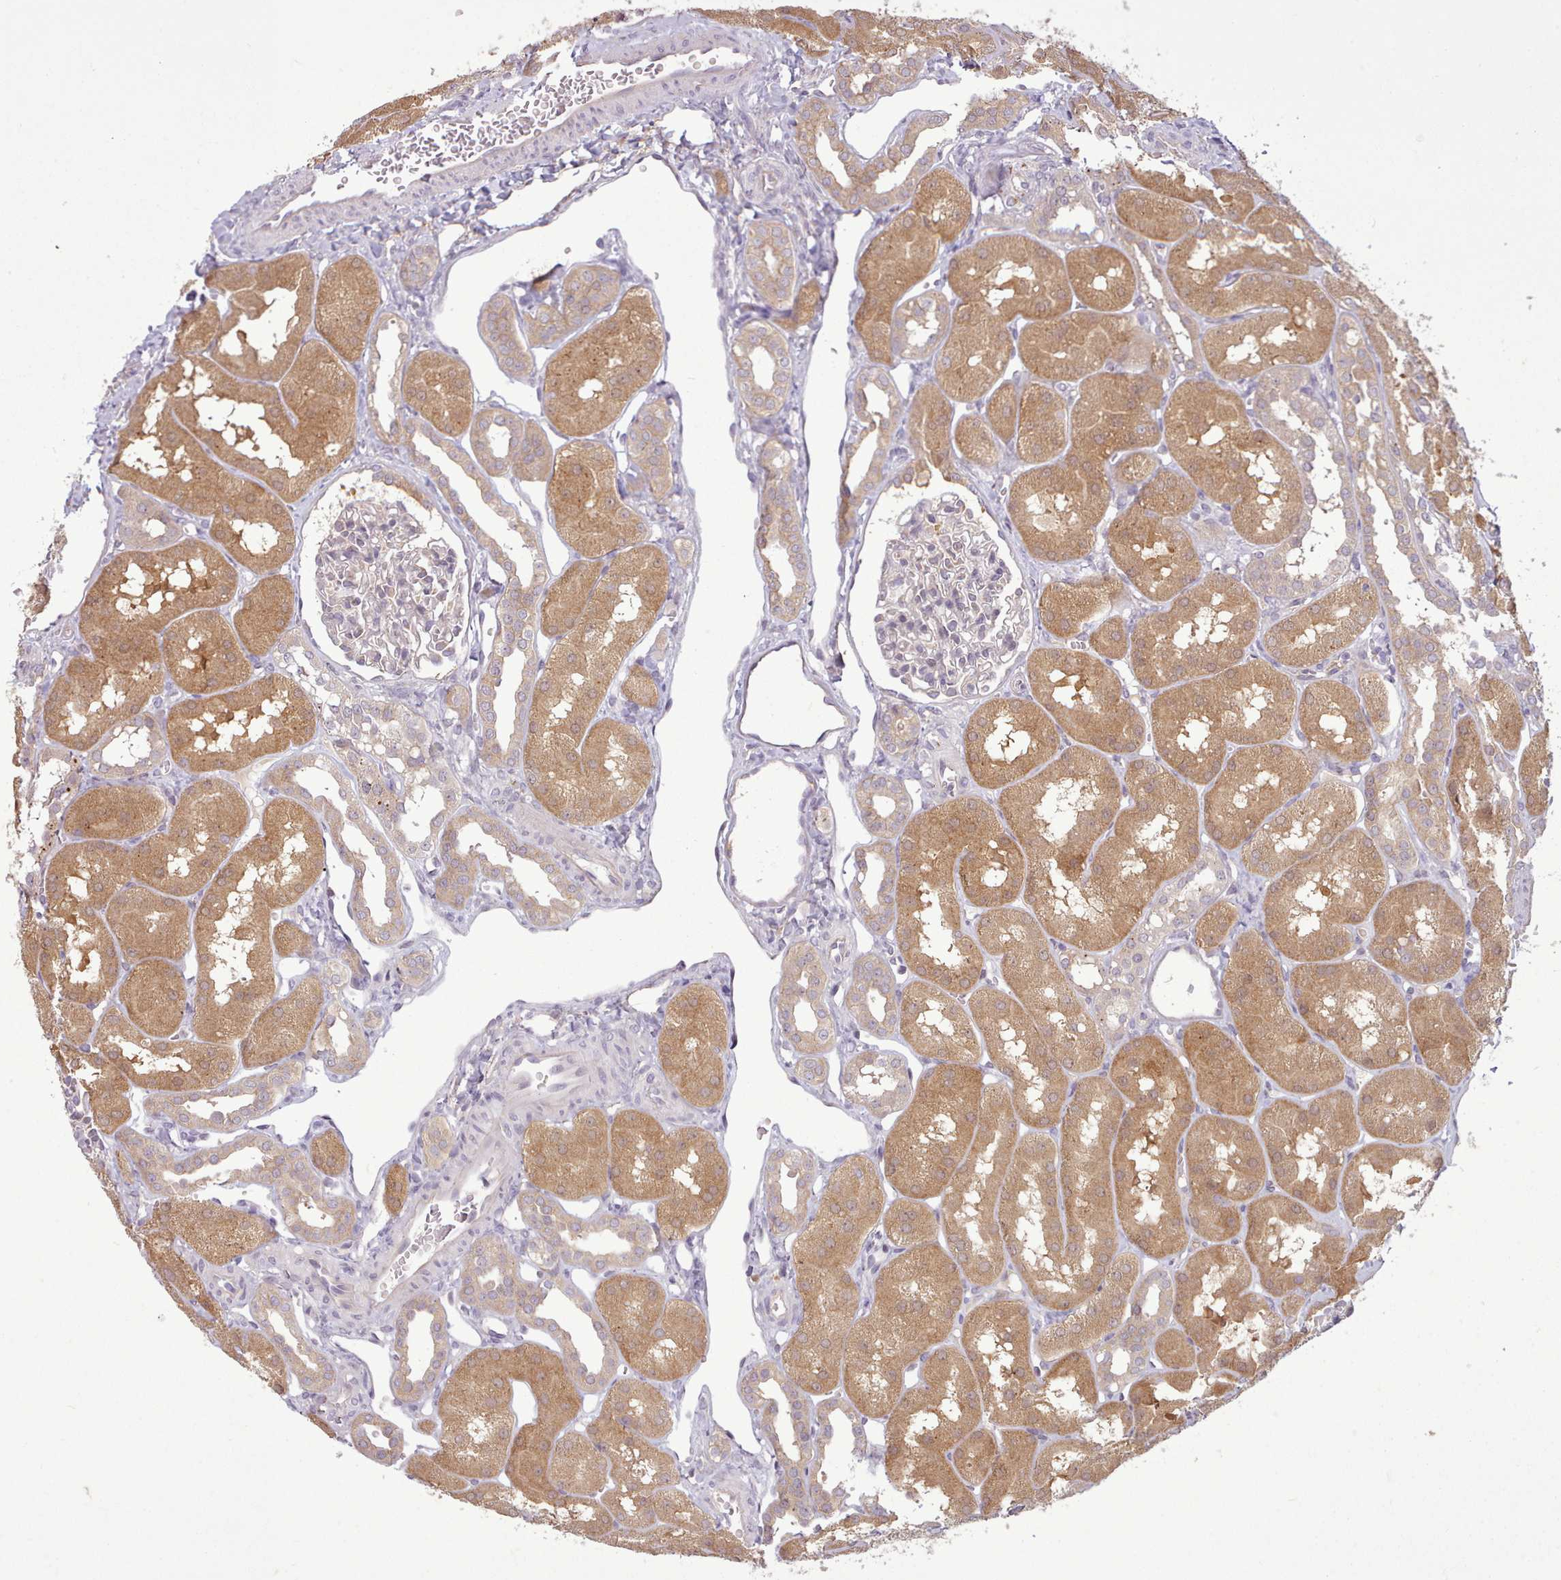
{"staining": {"intensity": "negative", "quantity": "none", "location": "none"}, "tissue": "kidney", "cell_type": "Cells in glomeruli", "image_type": "normal", "snomed": [{"axis": "morphology", "description": "Normal tissue, NOS"}, {"axis": "topography", "description": "Kidney"}, {"axis": "topography", "description": "Urinary bladder"}], "caption": "This is an immunohistochemistry photomicrograph of unremarkable kidney. There is no staining in cells in glomeruli.", "gene": "NMRK1", "patient": {"sex": "male", "age": 16}}